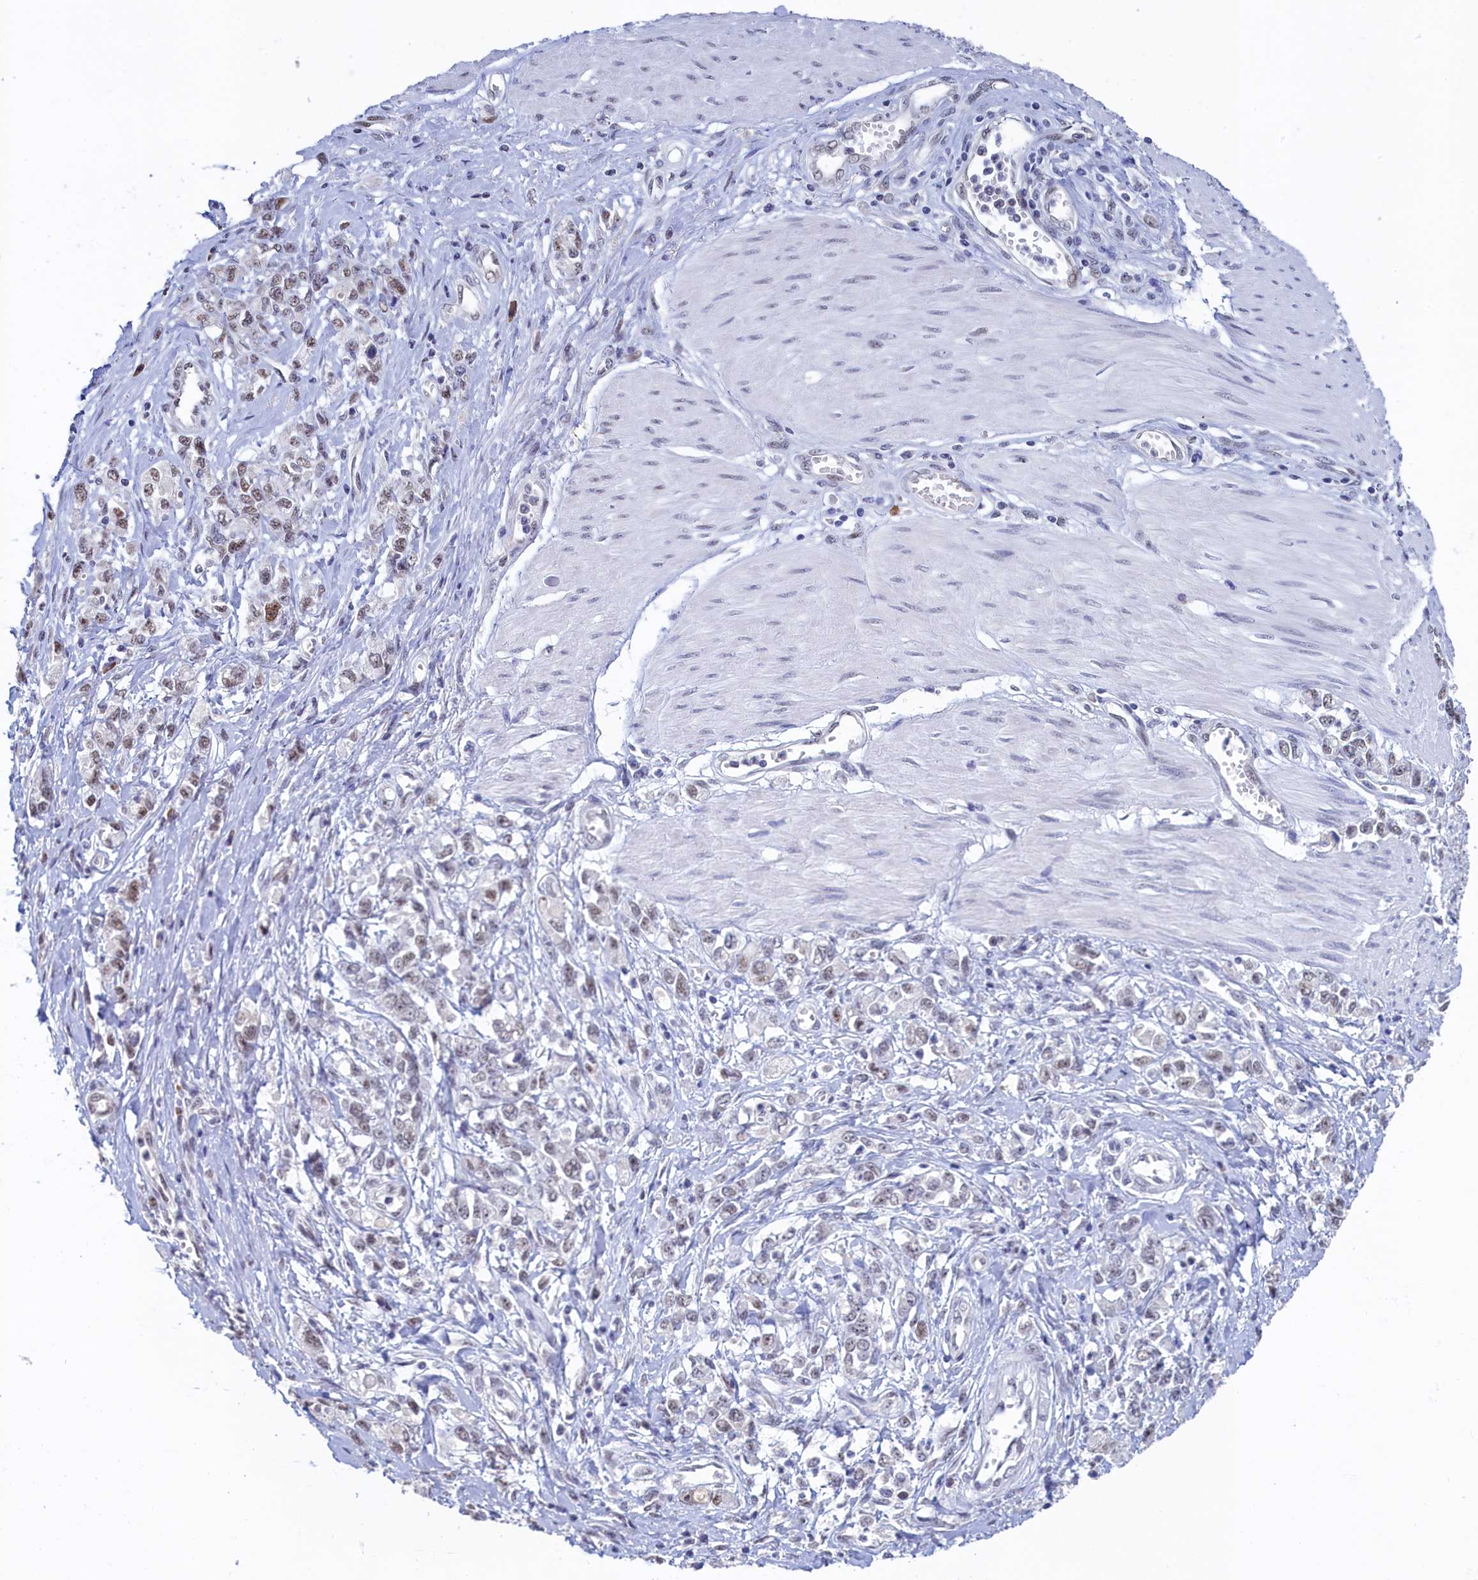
{"staining": {"intensity": "moderate", "quantity": "<25%", "location": "nuclear"}, "tissue": "stomach cancer", "cell_type": "Tumor cells", "image_type": "cancer", "snomed": [{"axis": "morphology", "description": "Adenocarcinoma, NOS"}, {"axis": "topography", "description": "Stomach"}], "caption": "About <25% of tumor cells in human stomach cancer demonstrate moderate nuclear protein expression as visualized by brown immunohistochemical staining.", "gene": "MOSPD3", "patient": {"sex": "female", "age": 76}}